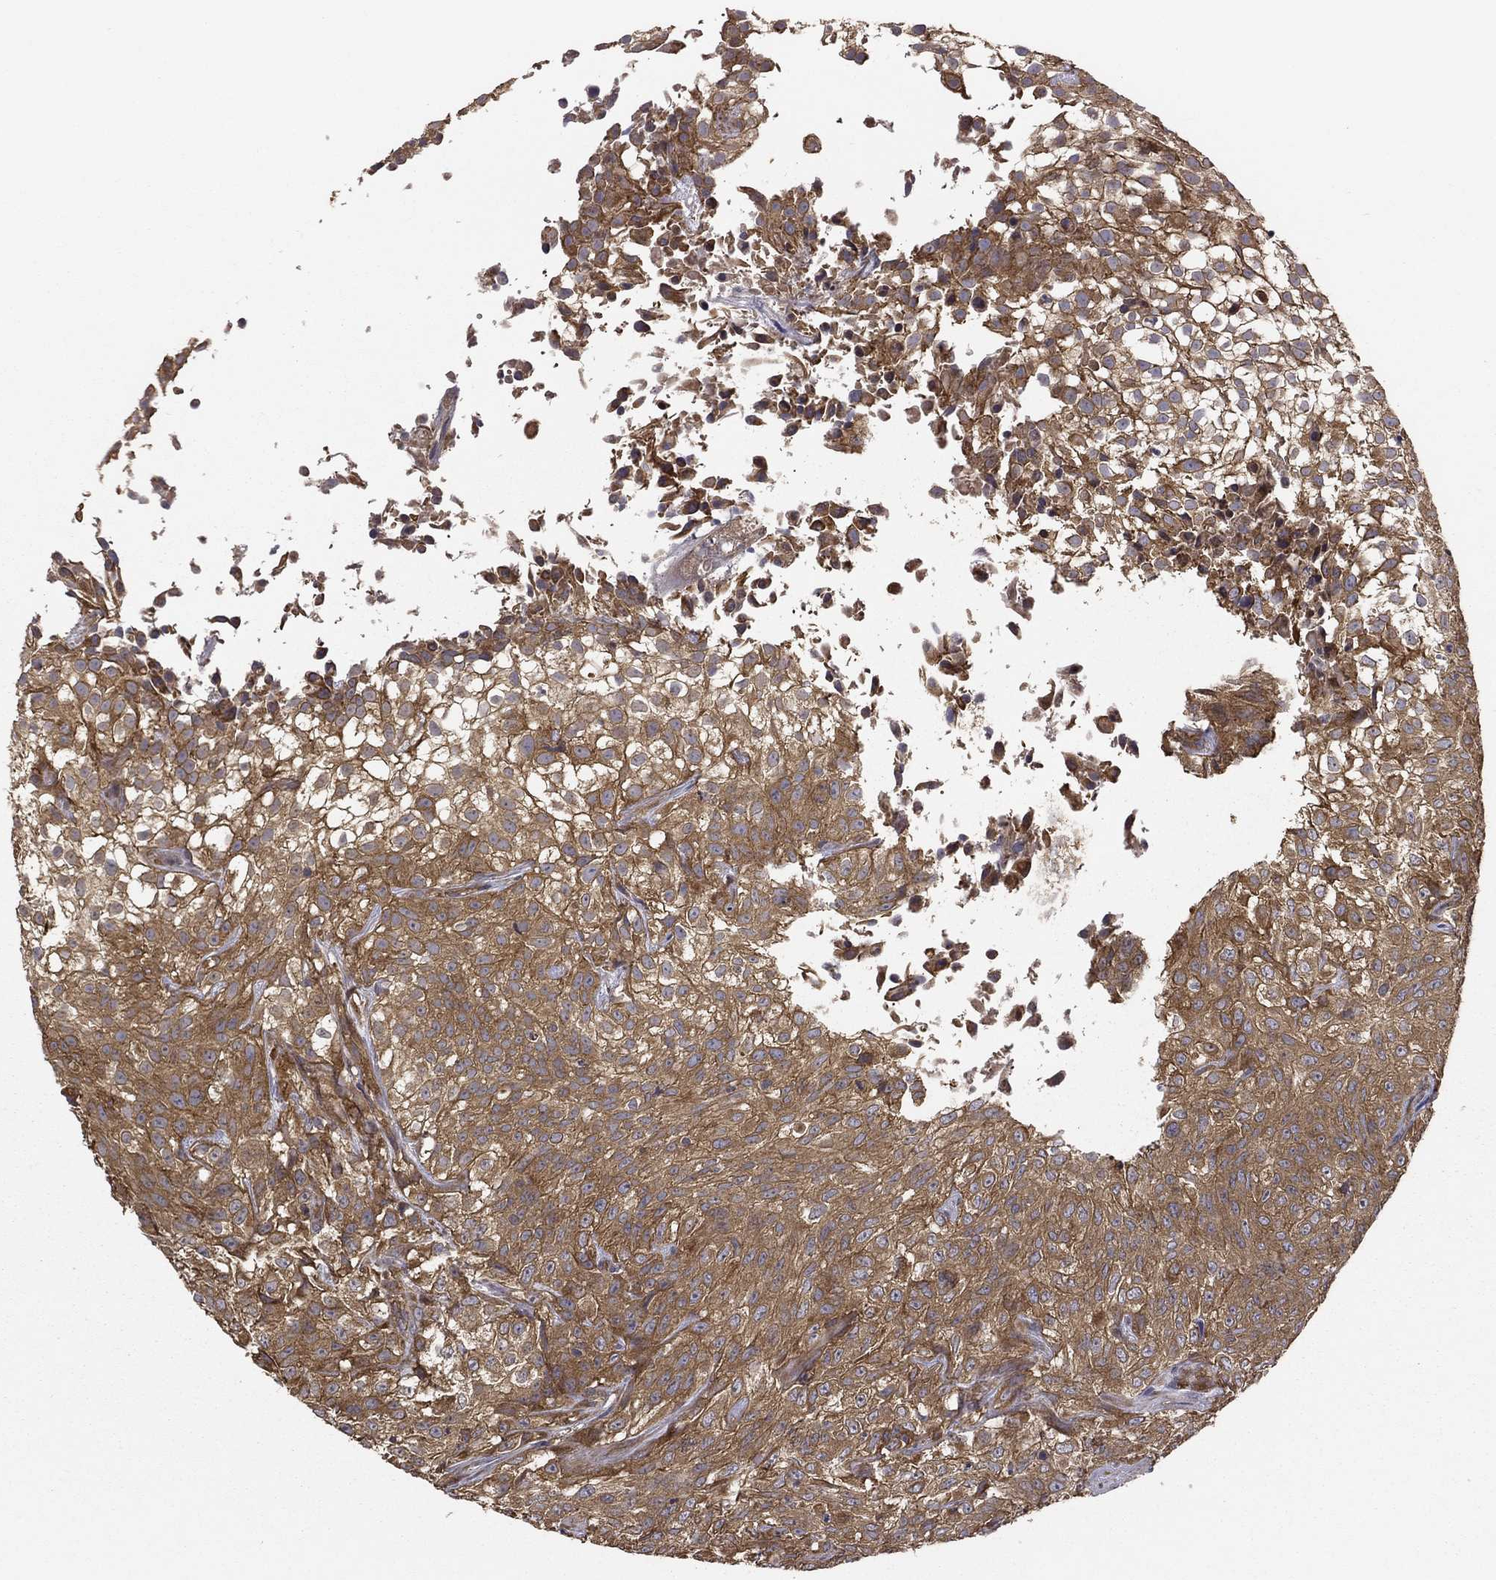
{"staining": {"intensity": "moderate", "quantity": ">75%", "location": "cytoplasmic/membranous"}, "tissue": "urothelial cancer", "cell_type": "Tumor cells", "image_type": "cancer", "snomed": [{"axis": "morphology", "description": "Urothelial carcinoma, High grade"}, {"axis": "topography", "description": "Urinary bladder"}], "caption": "IHC staining of urothelial carcinoma (high-grade), which reveals medium levels of moderate cytoplasmic/membranous positivity in approximately >75% of tumor cells indicating moderate cytoplasmic/membranous protein expression. The staining was performed using DAB (brown) for protein detection and nuclei were counterstained in hematoxylin (blue).", "gene": "BABAM2", "patient": {"sex": "male", "age": 56}}